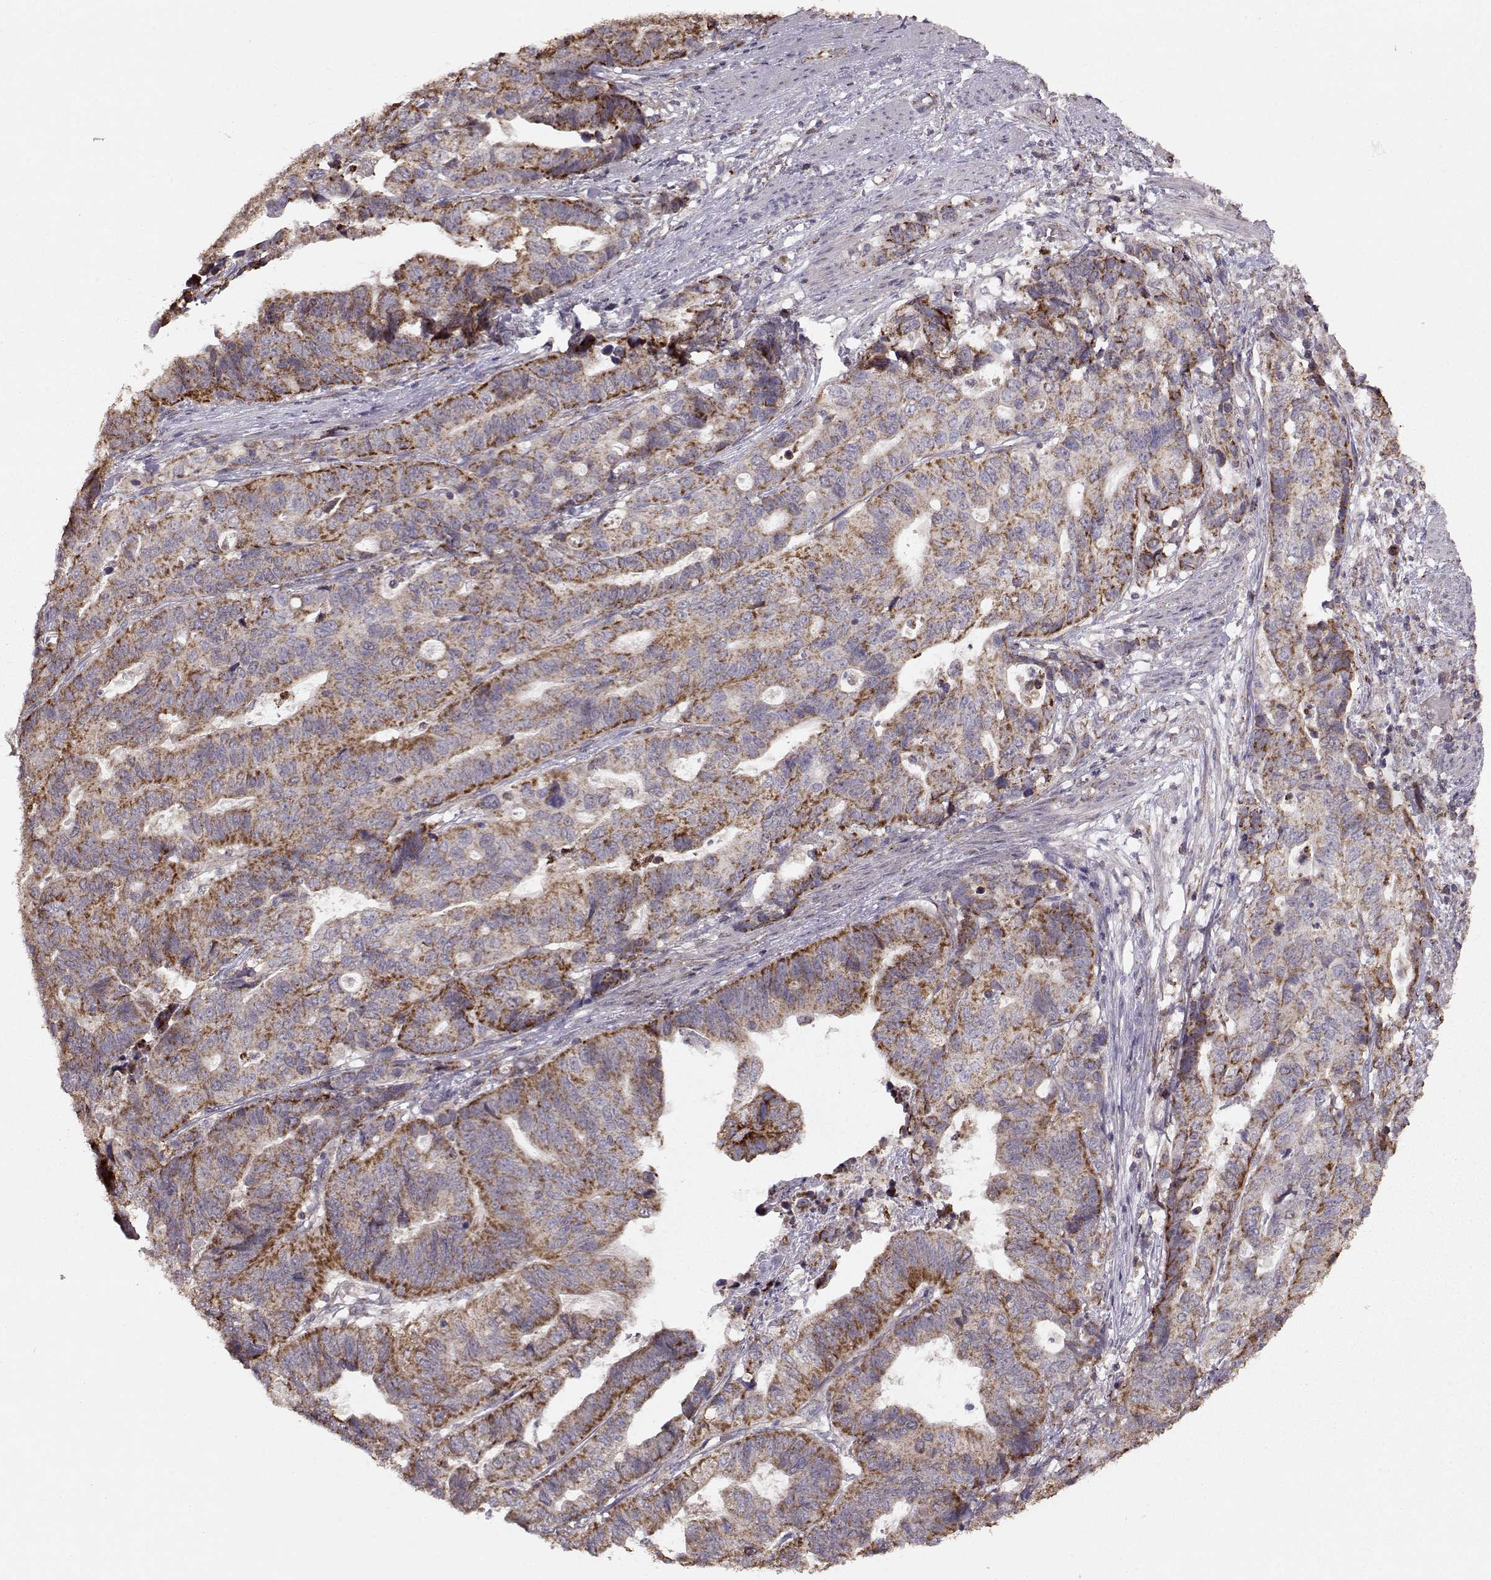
{"staining": {"intensity": "moderate", "quantity": ">75%", "location": "cytoplasmic/membranous"}, "tissue": "stomach cancer", "cell_type": "Tumor cells", "image_type": "cancer", "snomed": [{"axis": "morphology", "description": "Adenocarcinoma, NOS"}, {"axis": "topography", "description": "Stomach, upper"}], "caption": "Adenocarcinoma (stomach) tissue reveals moderate cytoplasmic/membranous staining in approximately >75% of tumor cells", "gene": "CMTM3", "patient": {"sex": "female", "age": 67}}